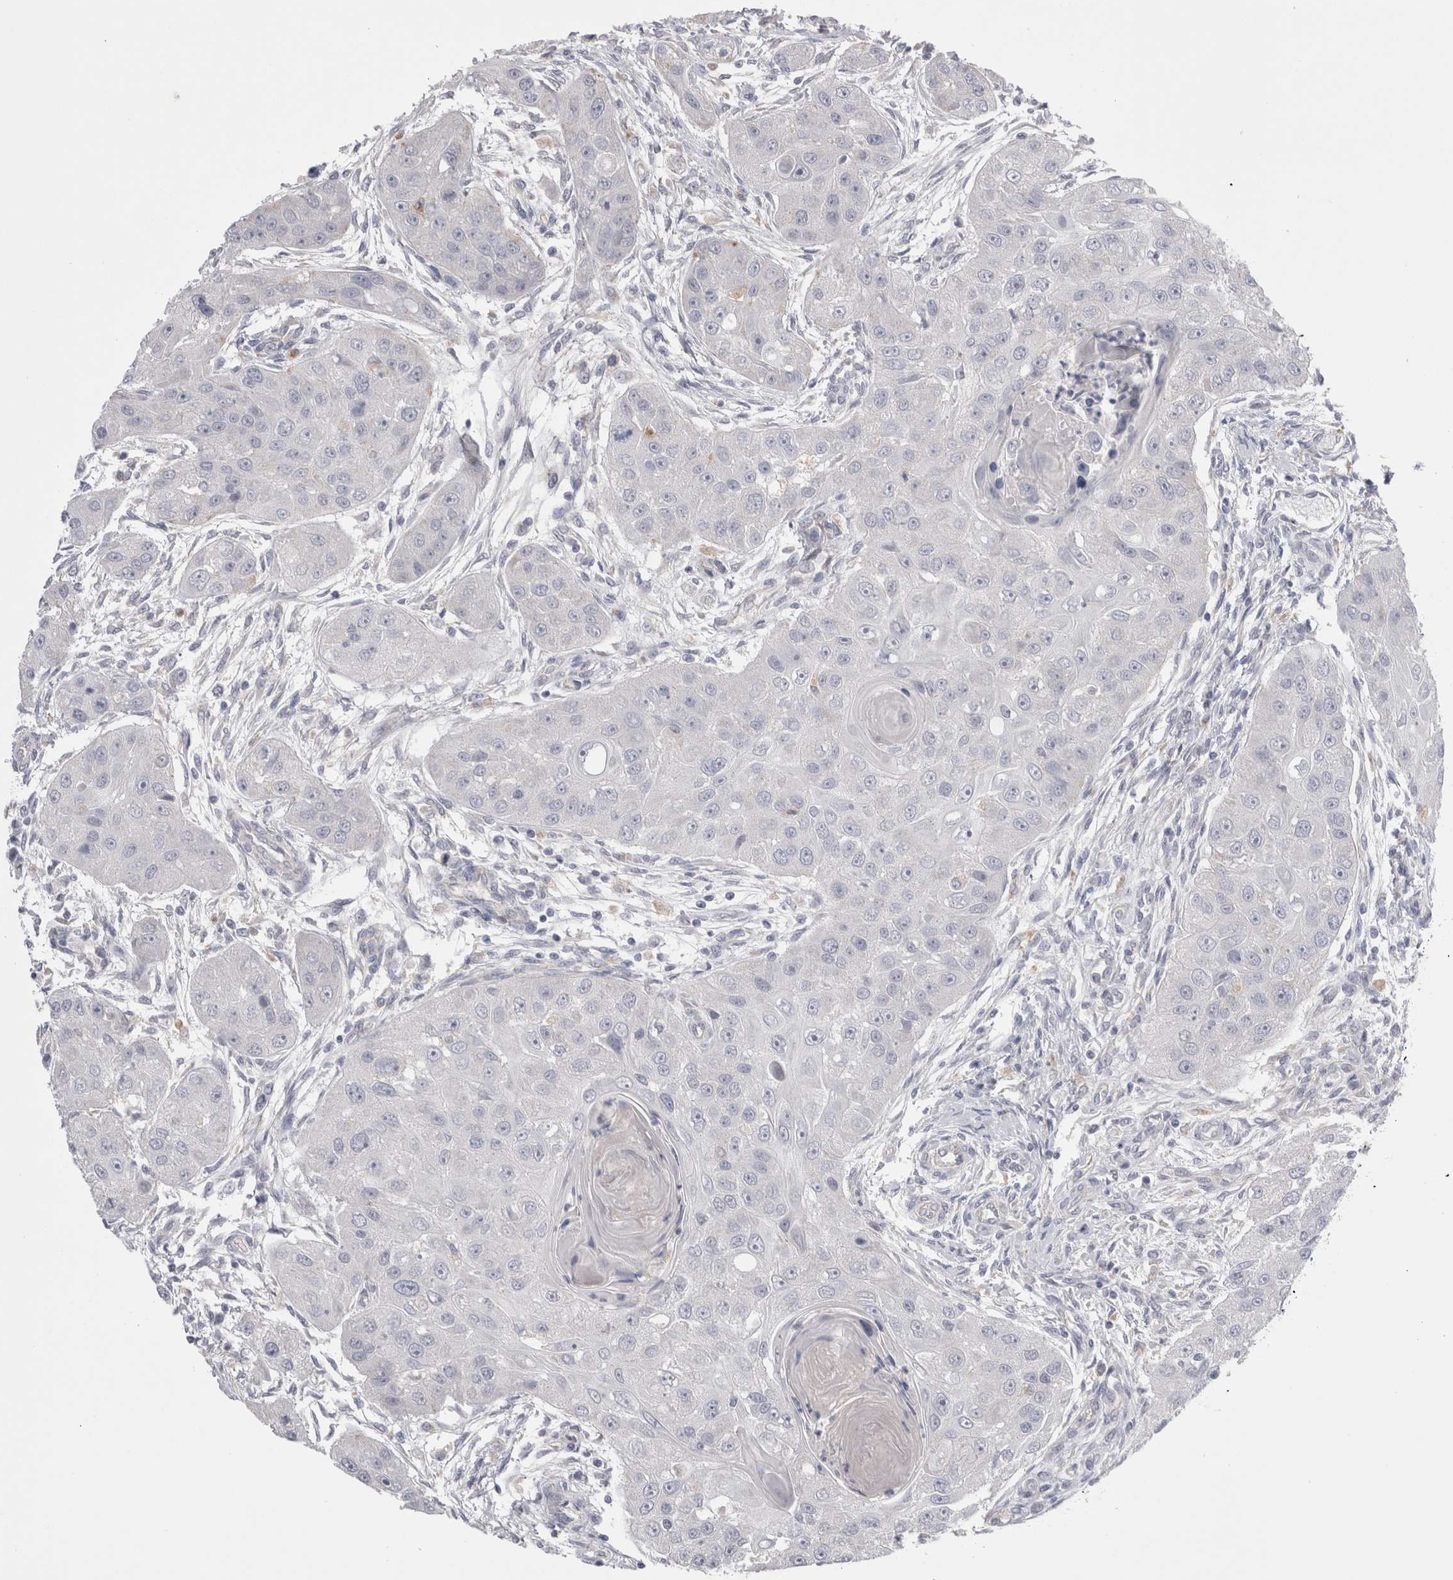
{"staining": {"intensity": "negative", "quantity": "none", "location": "none"}, "tissue": "head and neck cancer", "cell_type": "Tumor cells", "image_type": "cancer", "snomed": [{"axis": "morphology", "description": "Normal tissue, NOS"}, {"axis": "morphology", "description": "Squamous cell carcinoma, NOS"}, {"axis": "topography", "description": "Skeletal muscle"}, {"axis": "topography", "description": "Head-Neck"}], "caption": "Immunohistochemistry (IHC) micrograph of head and neck cancer stained for a protein (brown), which displays no expression in tumor cells. Brightfield microscopy of IHC stained with DAB (3,3'-diaminobenzidine) (brown) and hematoxylin (blue), captured at high magnification.", "gene": "EPDR1", "patient": {"sex": "male", "age": 51}}